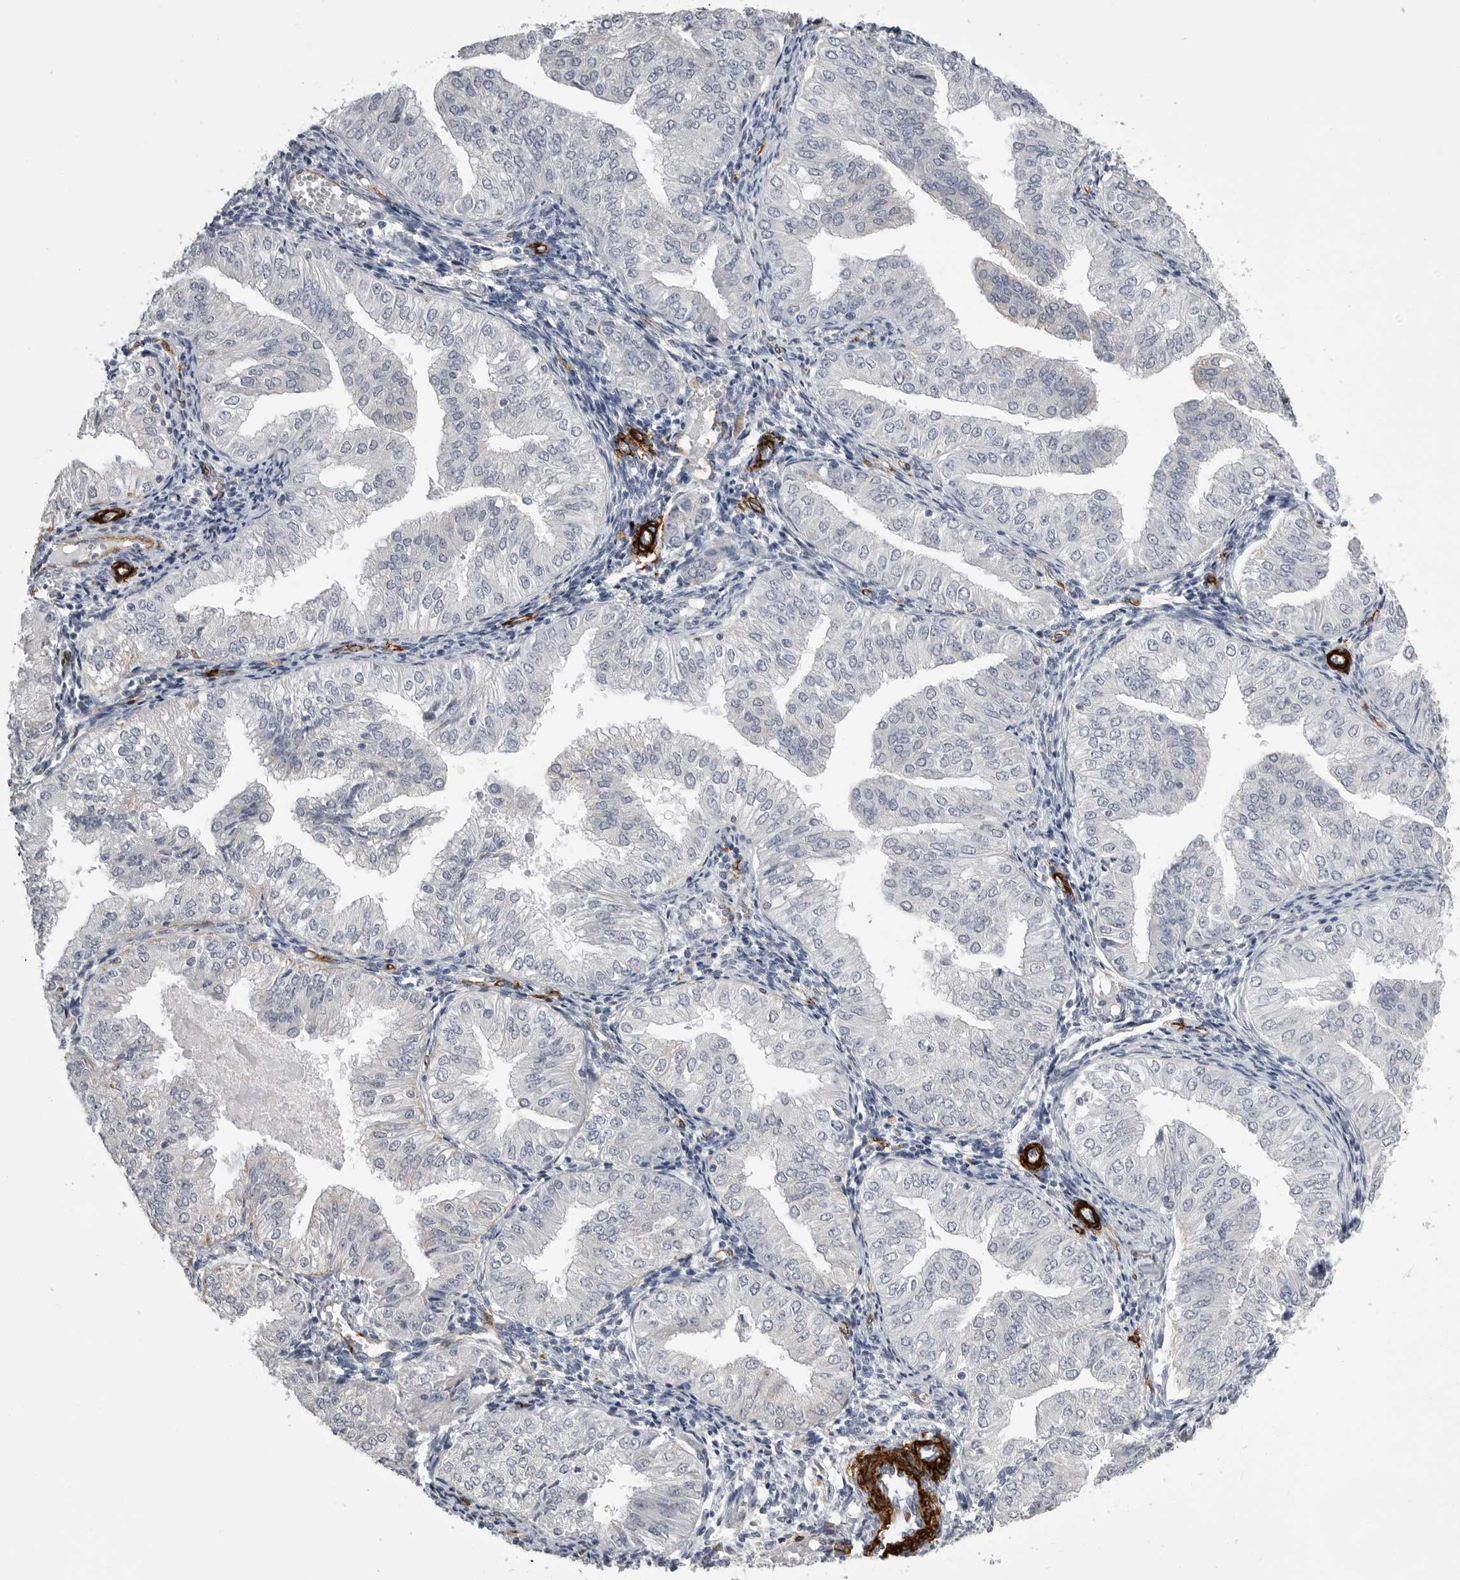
{"staining": {"intensity": "negative", "quantity": "none", "location": "none"}, "tissue": "endometrial cancer", "cell_type": "Tumor cells", "image_type": "cancer", "snomed": [{"axis": "morphology", "description": "Normal tissue, NOS"}, {"axis": "morphology", "description": "Adenocarcinoma, NOS"}, {"axis": "topography", "description": "Endometrium"}], "caption": "Endometrial cancer was stained to show a protein in brown. There is no significant positivity in tumor cells.", "gene": "AOC3", "patient": {"sex": "female", "age": 53}}